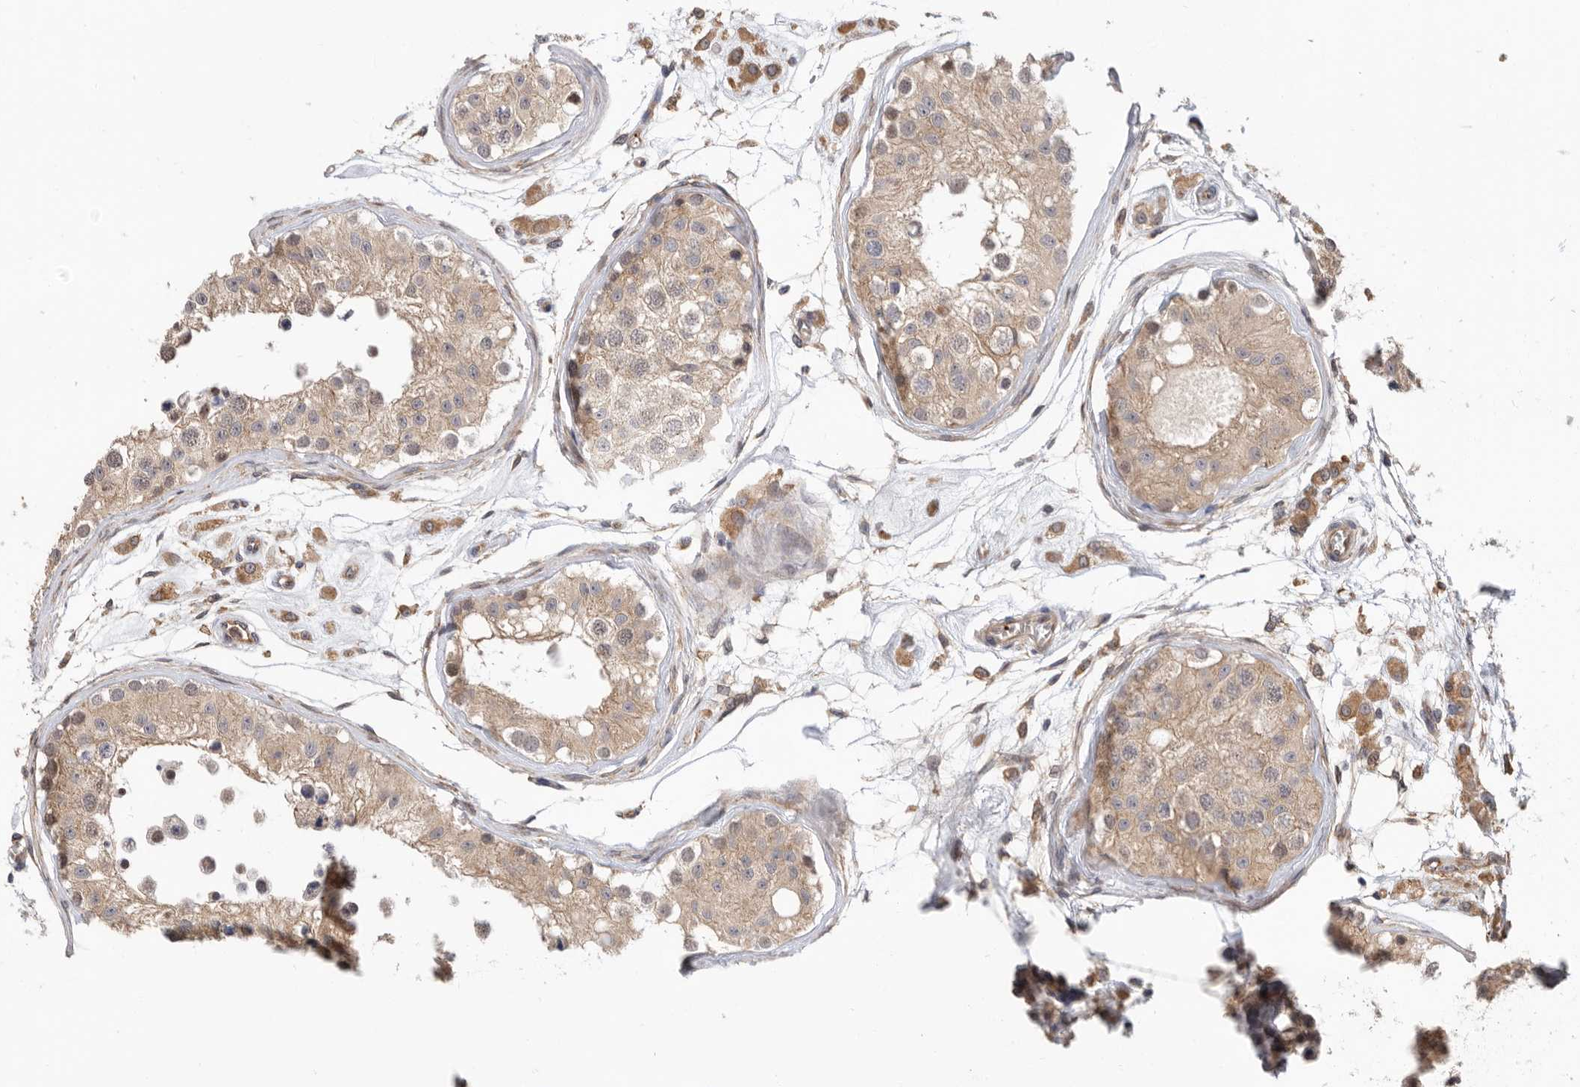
{"staining": {"intensity": "weak", "quantity": ">75%", "location": "cytoplasmic/membranous"}, "tissue": "testis", "cell_type": "Cells in seminiferous ducts", "image_type": "normal", "snomed": [{"axis": "morphology", "description": "Normal tissue, NOS"}, {"axis": "morphology", "description": "Adenocarcinoma, metastatic, NOS"}, {"axis": "topography", "description": "Testis"}], "caption": "High-magnification brightfield microscopy of normal testis stained with DAB (brown) and counterstained with hematoxylin (blue). cells in seminiferous ducts exhibit weak cytoplasmic/membranous expression is identified in about>75% of cells.", "gene": "CDC42BPB", "patient": {"sex": "male", "age": 26}}